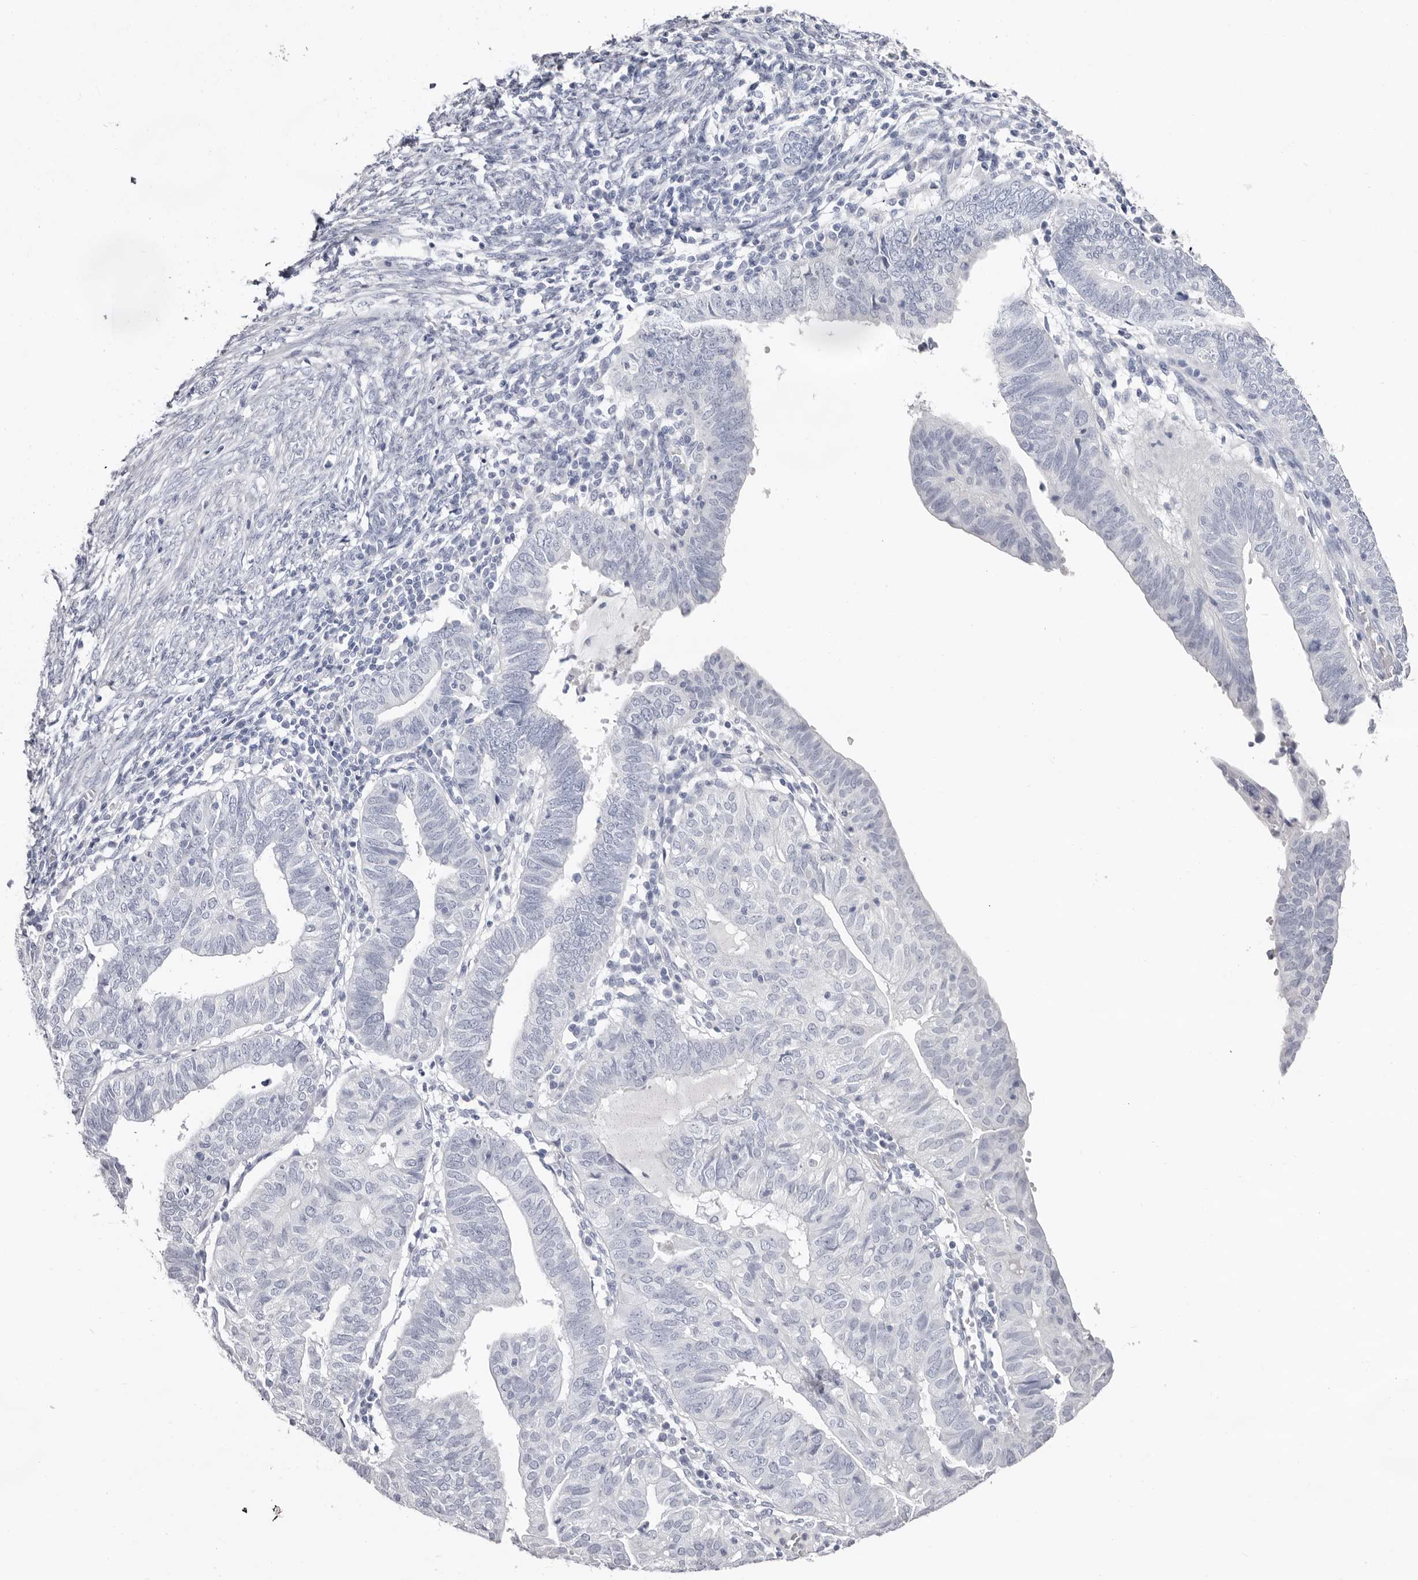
{"staining": {"intensity": "negative", "quantity": "none", "location": "none"}, "tissue": "endometrial cancer", "cell_type": "Tumor cells", "image_type": "cancer", "snomed": [{"axis": "morphology", "description": "Adenocarcinoma, NOS"}, {"axis": "topography", "description": "Uterus"}], "caption": "A micrograph of human endometrial cancer (adenocarcinoma) is negative for staining in tumor cells. The staining was performed using DAB (3,3'-diaminobenzidine) to visualize the protein expression in brown, while the nuclei were stained in blue with hematoxylin (Magnification: 20x).", "gene": "LPO", "patient": {"sex": "female", "age": 77}}